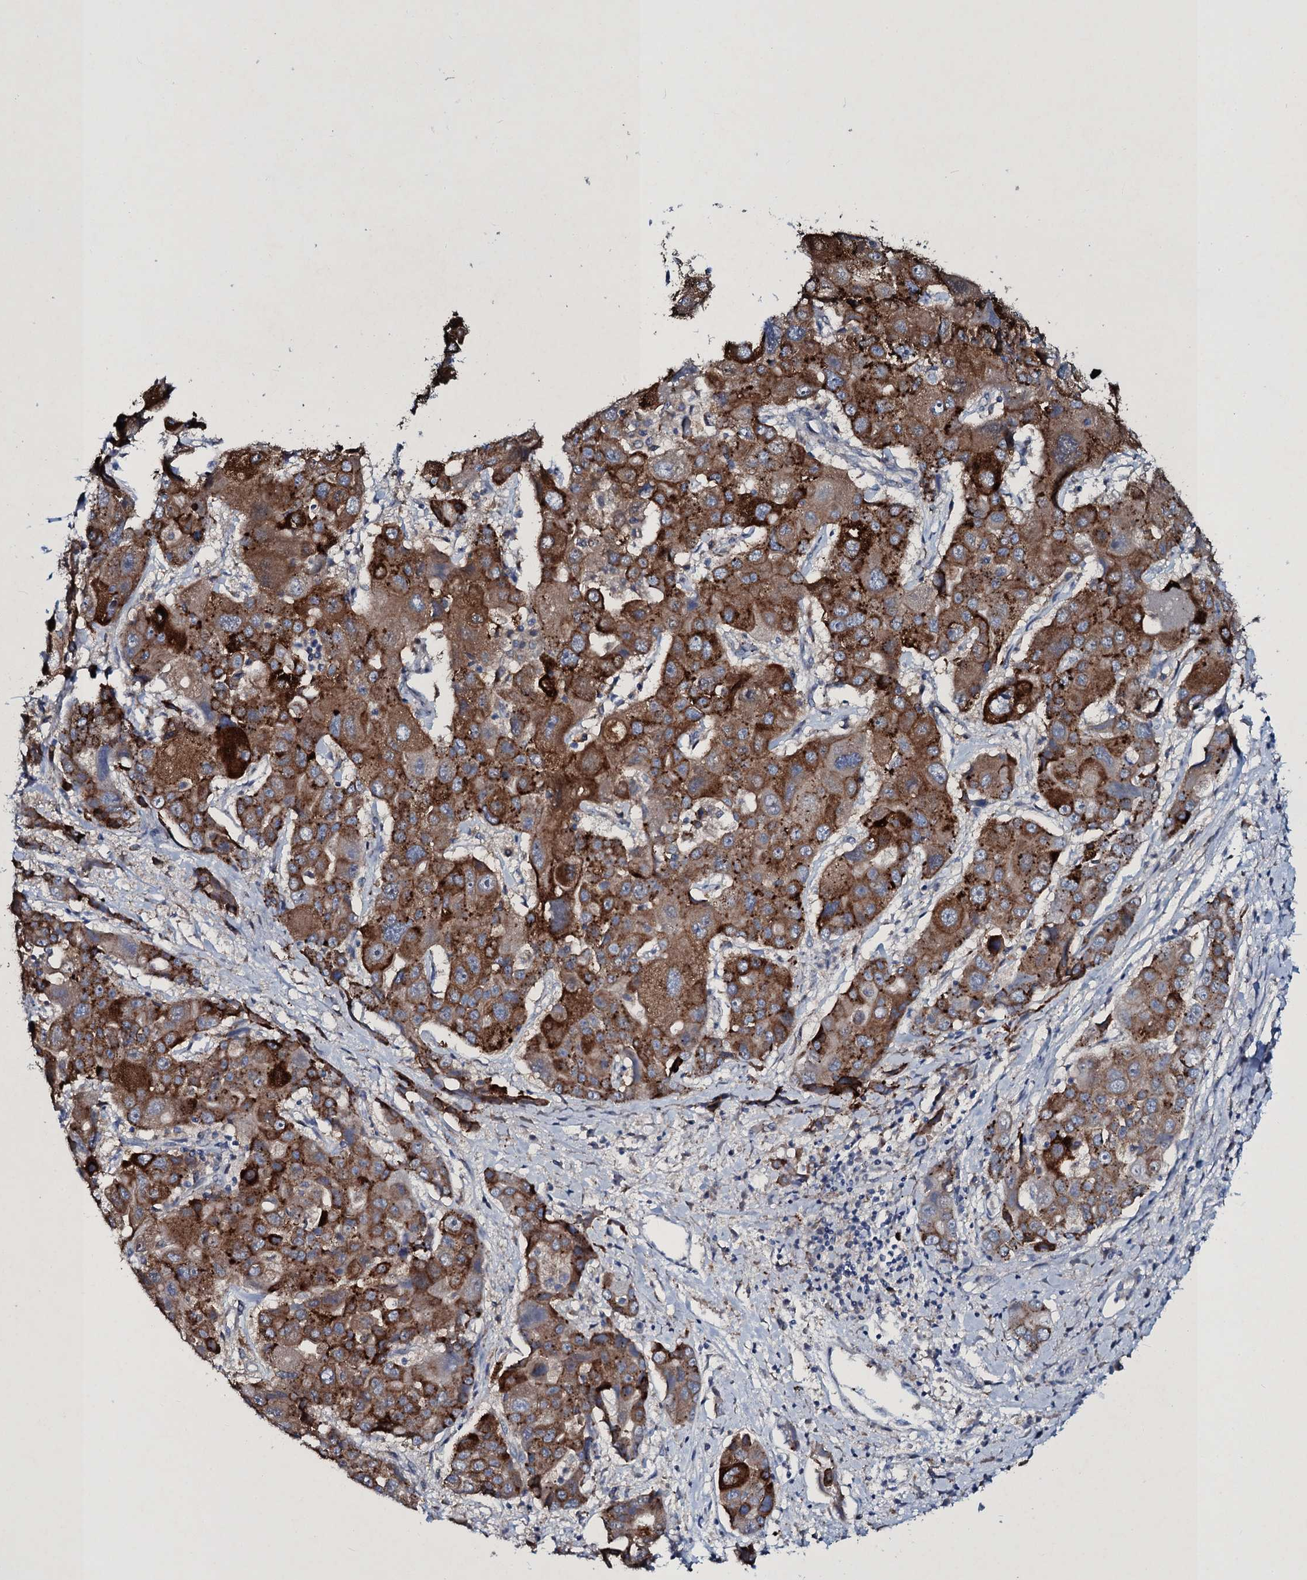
{"staining": {"intensity": "strong", "quantity": ">75%", "location": "cytoplasmic/membranous"}, "tissue": "liver cancer", "cell_type": "Tumor cells", "image_type": "cancer", "snomed": [{"axis": "morphology", "description": "Cholangiocarcinoma"}, {"axis": "topography", "description": "Liver"}], "caption": "A brown stain labels strong cytoplasmic/membranous positivity of a protein in human cholangiocarcinoma (liver) tumor cells.", "gene": "TPGS2", "patient": {"sex": "male", "age": 67}}